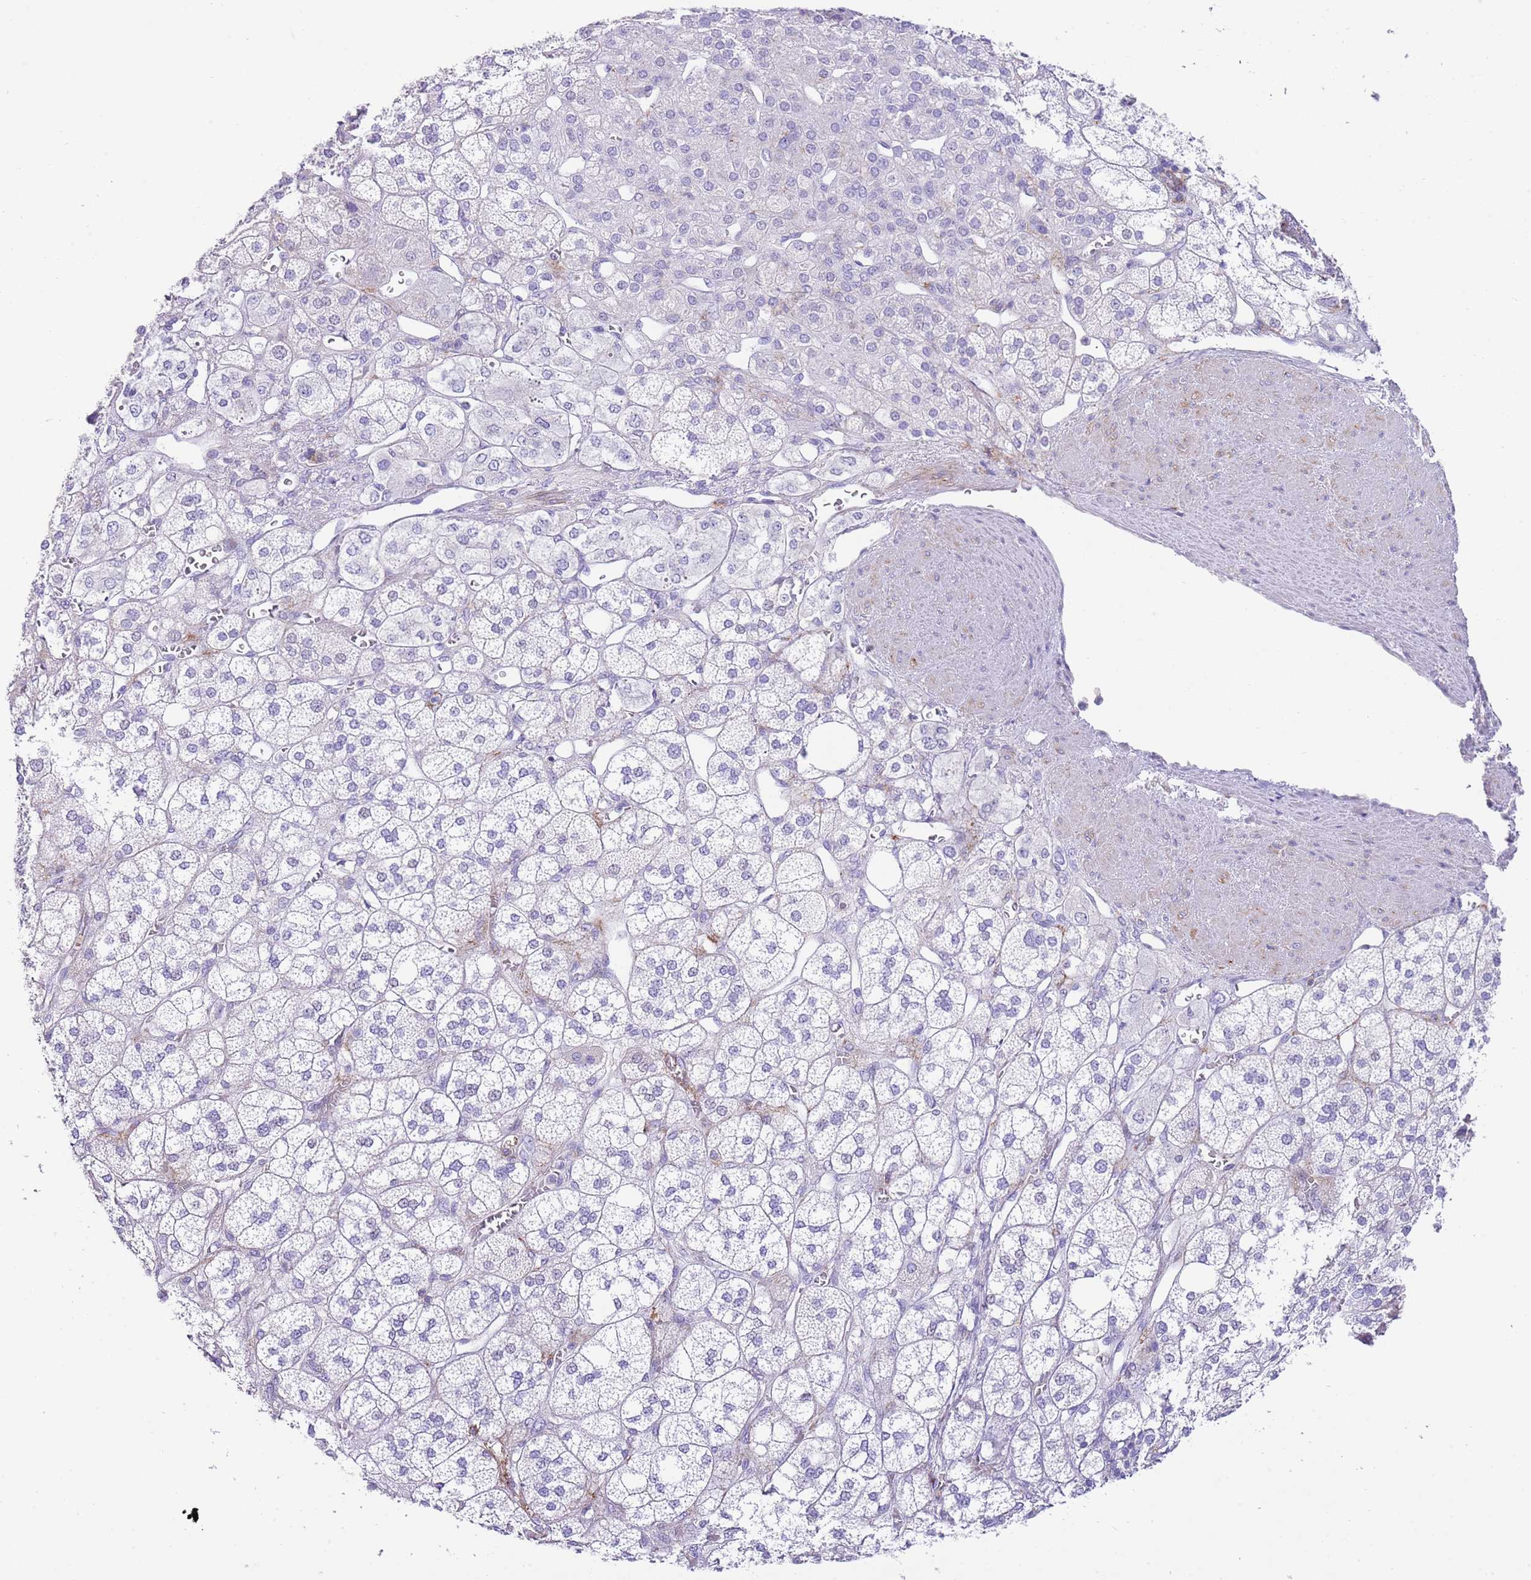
{"staining": {"intensity": "negative", "quantity": "none", "location": "none"}, "tissue": "adrenal gland", "cell_type": "Glandular cells", "image_type": "normal", "snomed": [{"axis": "morphology", "description": "Normal tissue, NOS"}, {"axis": "topography", "description": "Adrenal gland"}], "caption": "Normal adrenal gland was stained to show a protein in brown. There is no significant staining in glandular cells. (DAB immunohistochemistry (IHC), high magnification).", "gene": "ALDH3A1", "patient": {"sex": "male", "age": 61}}